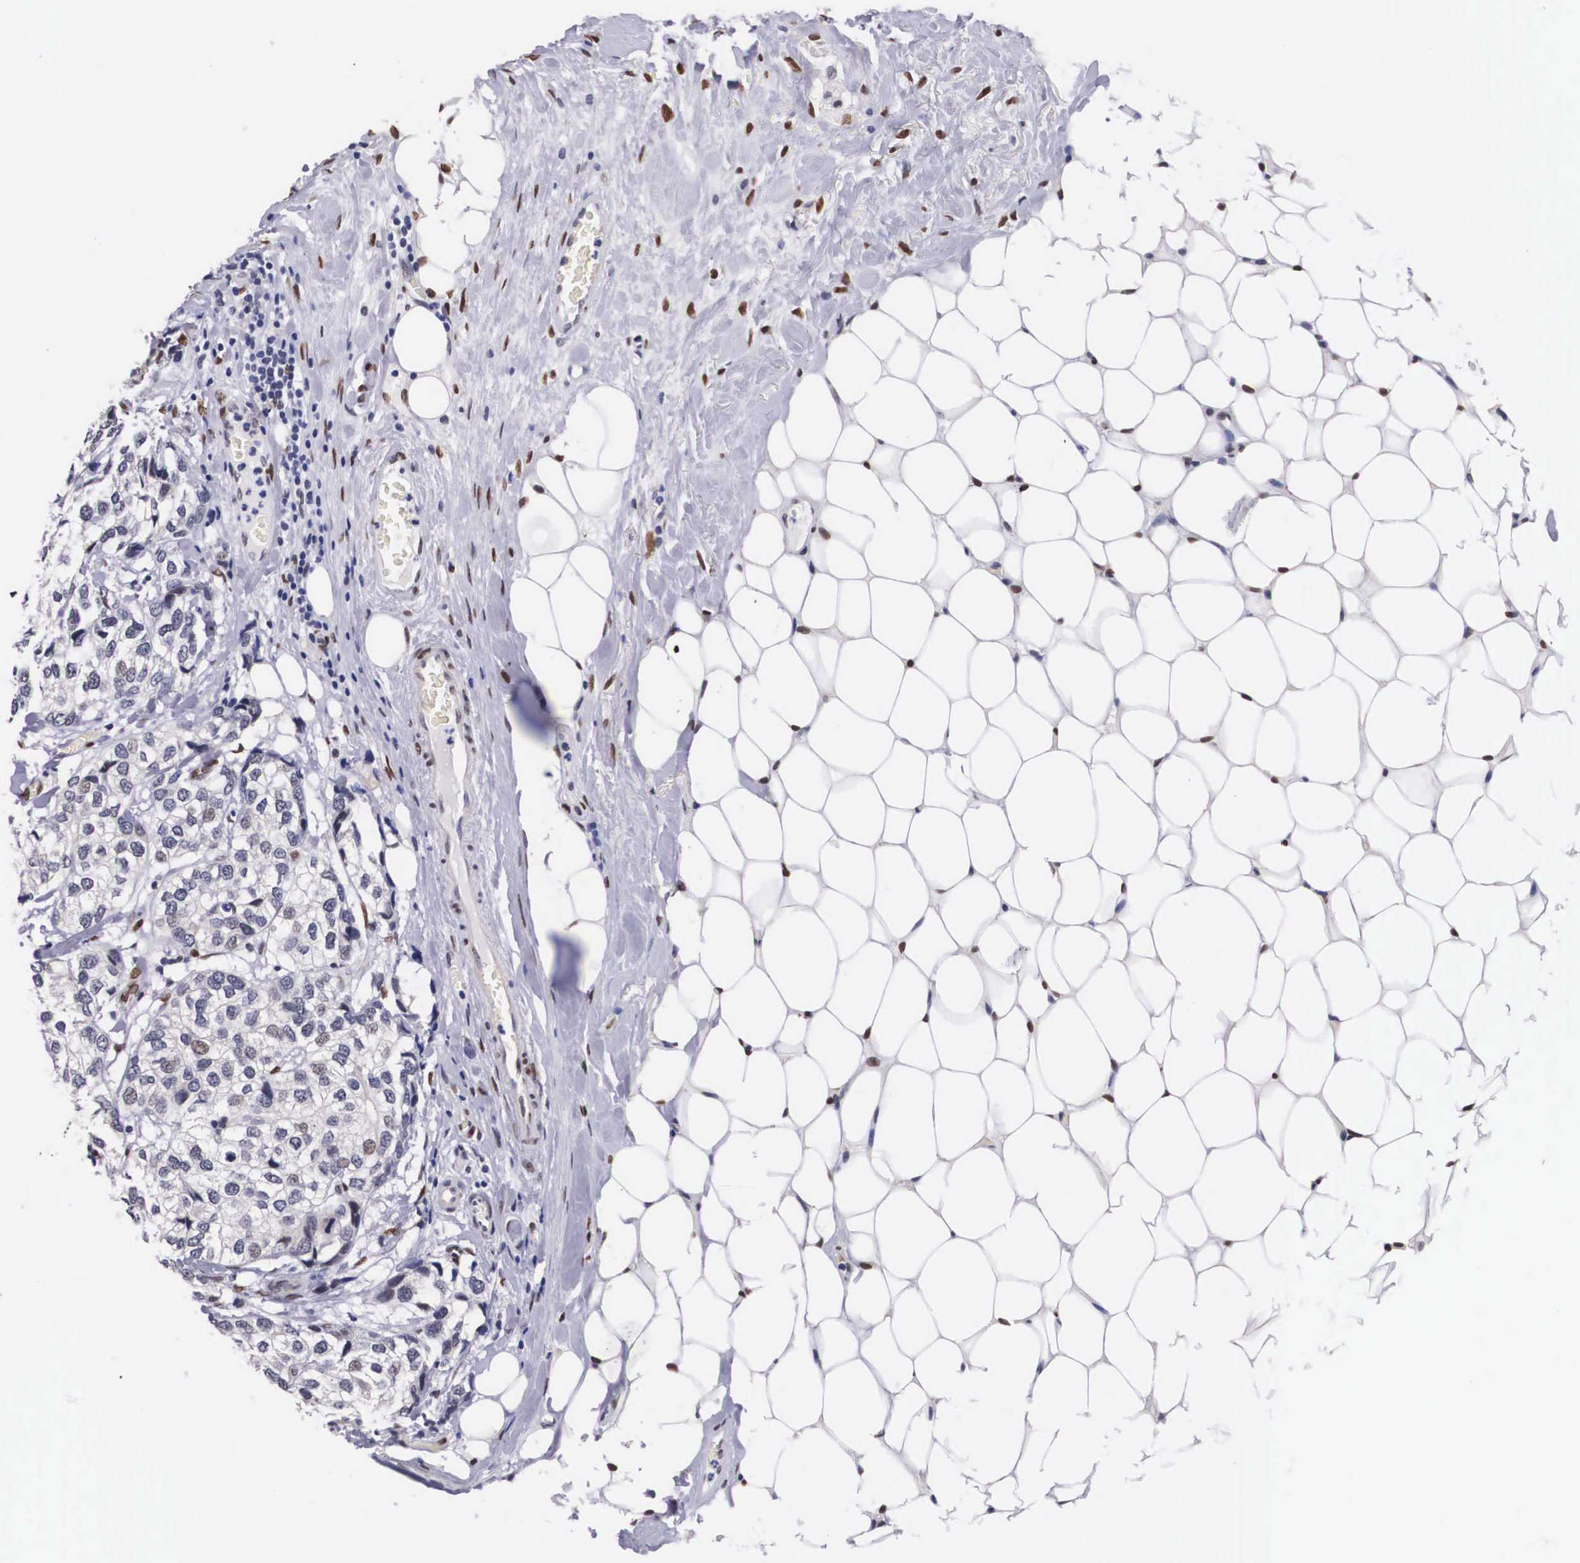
{"staining": {"intensity": "moderate", "quantity": "<25%", "location": "nuclear"}, "tissue": "breast cancer", "cell_type": "Tumor cells", "image_type": "cancer", "snomed": [{"axis": "morphology", "description": "Duct carcinoma"}, {"axis": "topography", "description": "Breast"}], "caption": "Immunohistochemistry histopathology image of breast infiltrating ductal carcinoma stained for a protein (brown), which displays low levels of moderate nuclear staining in about <25% of tumor cells.", "gene": "KHDRBS3", "patient": {"sex": "female", "age": 68}}